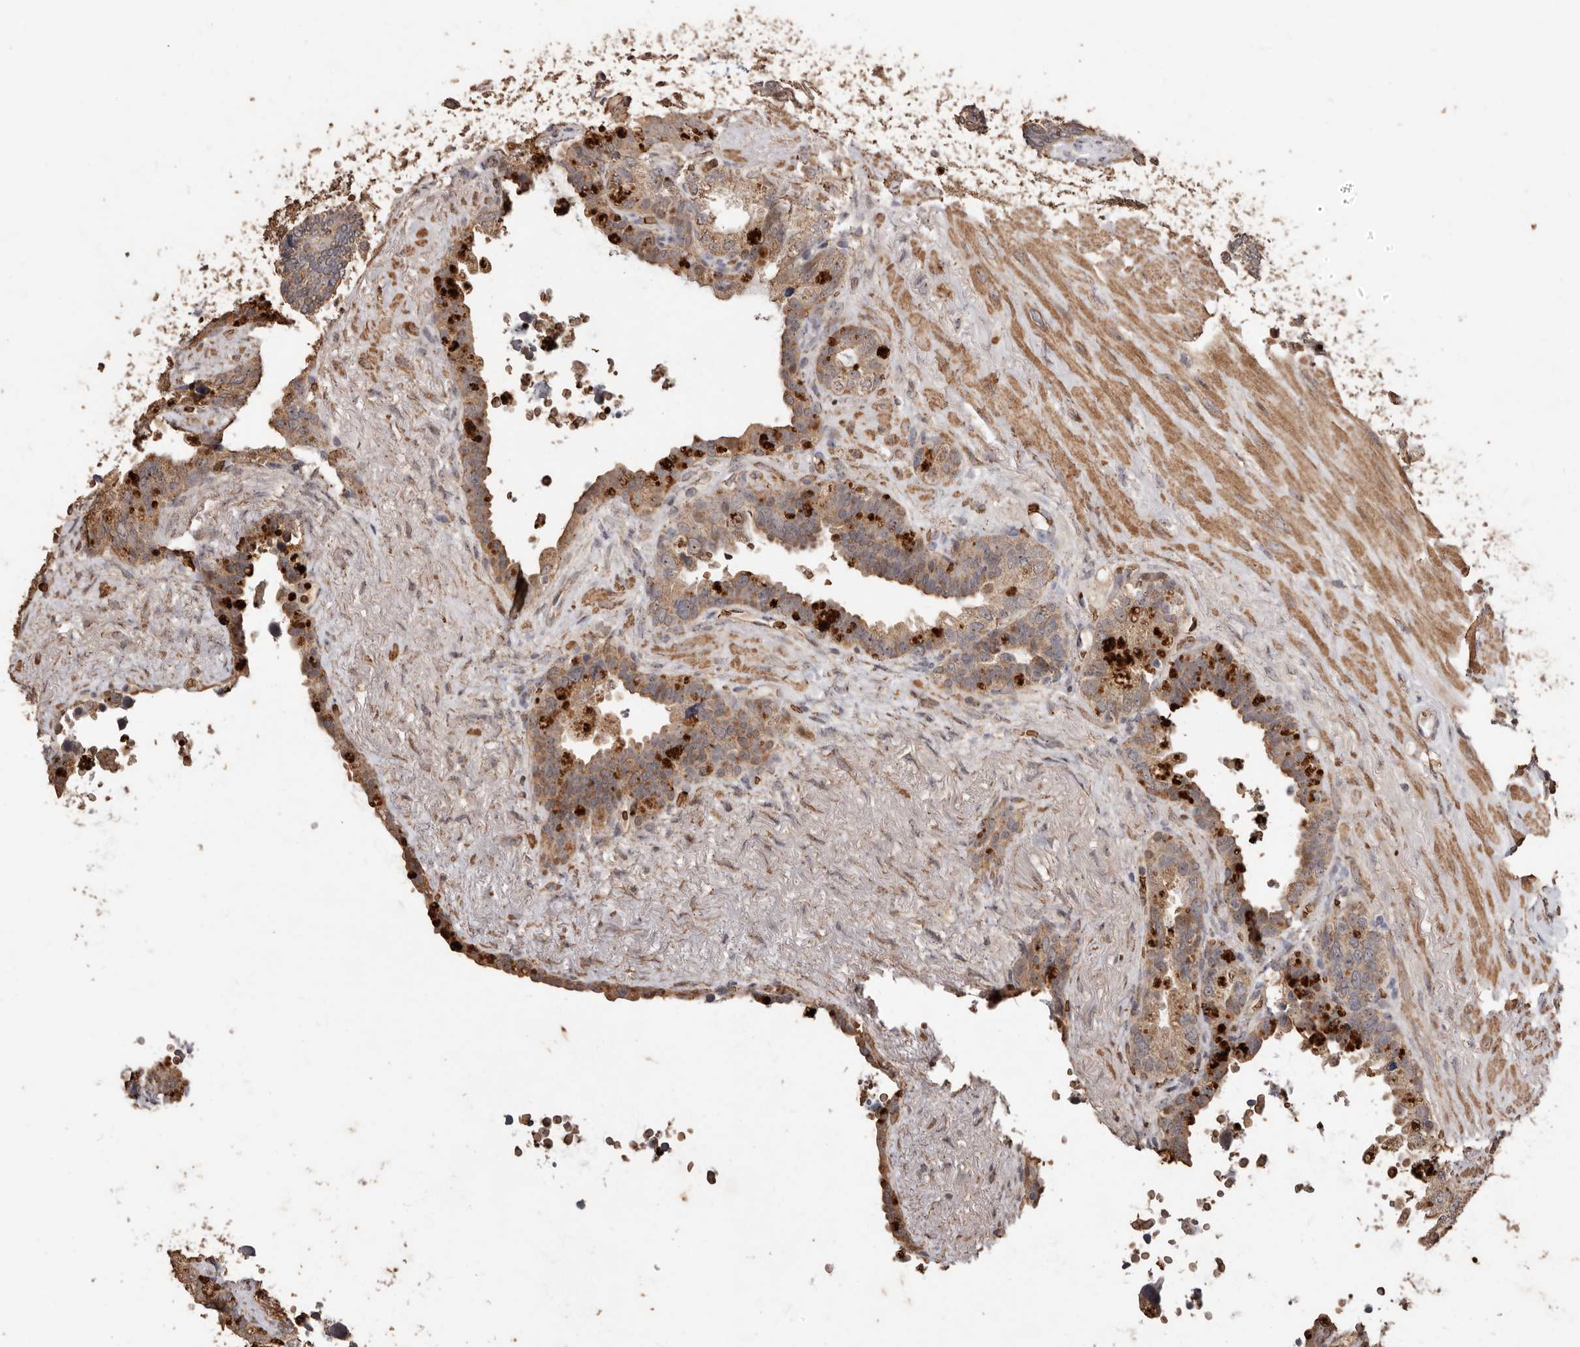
{"staining": {"intensity": "moderate", "quantity": "25%-75%", "location": "cytoplasmic/membranous"}, "tissue": "seminal vesicle", "cell_type": "Glandular cells", "image_type": "normal", "snomed": [{"axis": "morphology", "description": "Normal tissue, NOS"}, {"axis": "topography", "description": "Seminal veicle"}], "caption": "Immunohistochemistry (DAB) staining of normal human seminal vesicle reveals moderate cytoplasmic/membranous protein staining in about 25%-75% of glandular cells.", "gene": "GRAMD2A", "patient": {"sex": "male", "age": 80}}